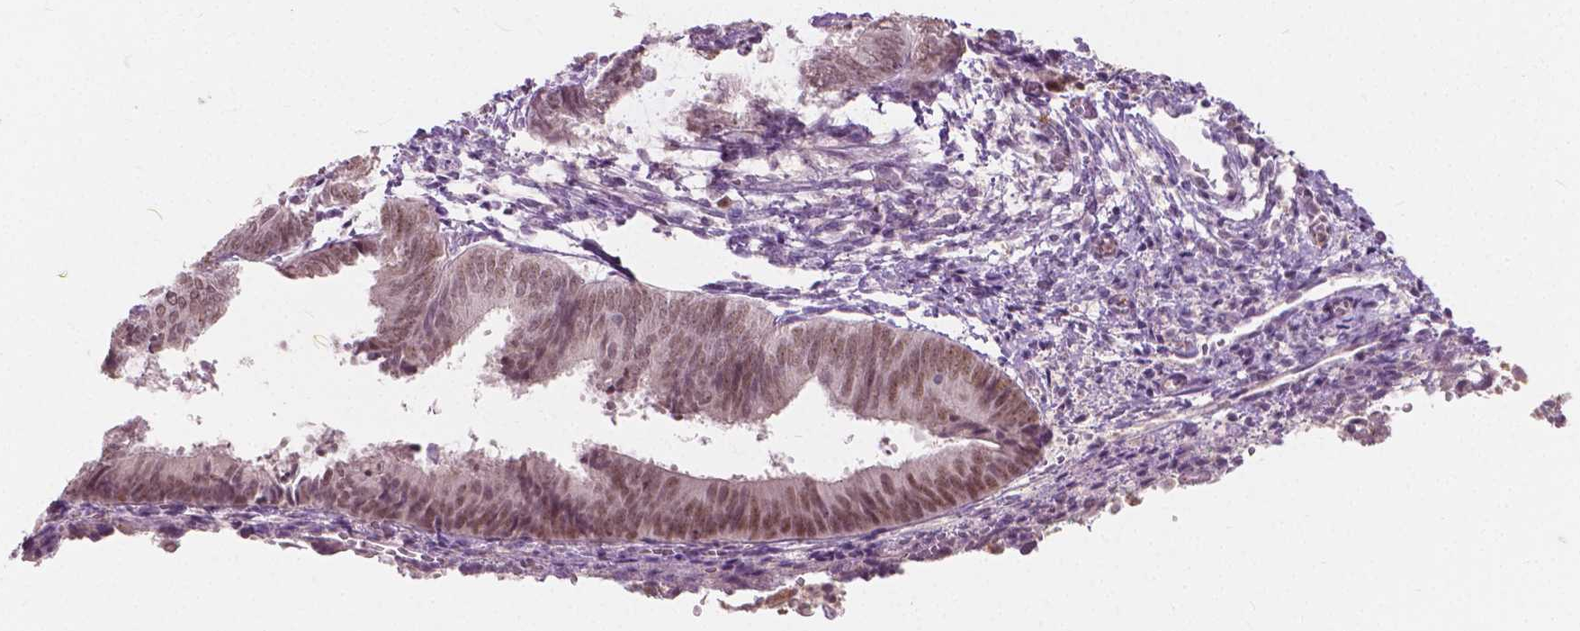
{"staining": {"intensity": "negative", "quantity": "none", "location": "none"}, "tissue": "endometrium", "cell_type": "Cells in endometrial stroma", "image_type": "normal", "snomed": [{"axis": "morphology", "description": "Normal tissue, NOS"}, {"axis": "topography", "description": "Endometrium"}], "caption": "An immunohistochemistry (IHC) micrograph of normal endometrium is shown. There is no staining in cells in endometrial stroma of endometrium. (Stains: DAB immunohistochemistry (IHC) with hematoxylin counter stain, Microscopy: brightfield microscopy at high magnification).", "gene": "DLX6", "patient": {"sex": "female", "age": 50}}